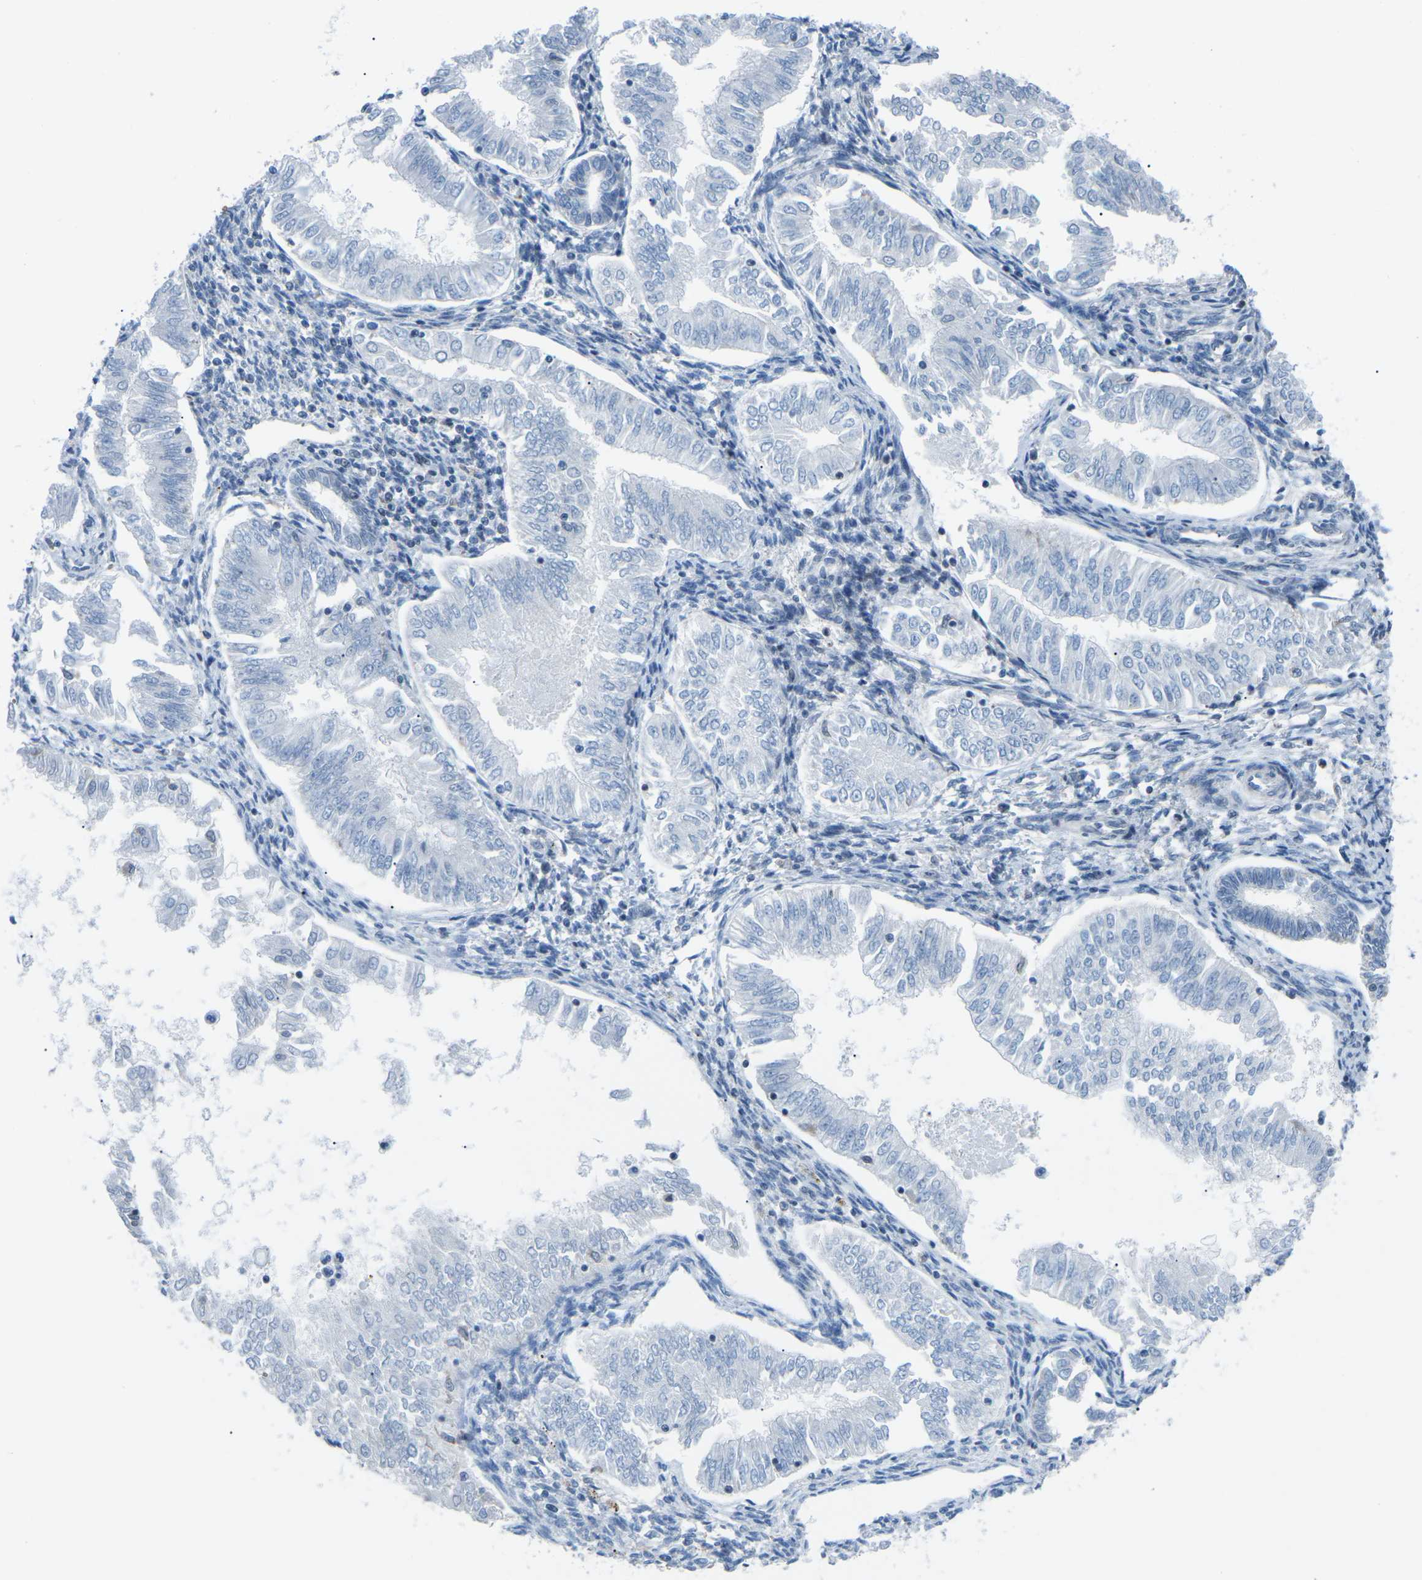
{"staining": {"intensity": "negative", "quantity": "none", "location": "none"}, "tissue": "endometrial cancer", "cell_type": "Tumor cells", "image_type": "cancer", "snomed": [{"axis": "morphology", "description": "Adenocarcinoma, NOS"}, {"axis": "topography", "description": "Endometrium"}], "caption": "Immunohistochemical staining of endometrial cancer reveals no significant positivity in tumor cells.", "gene": "MBNL1", "patient": {"sex": "female", "age": 53}}